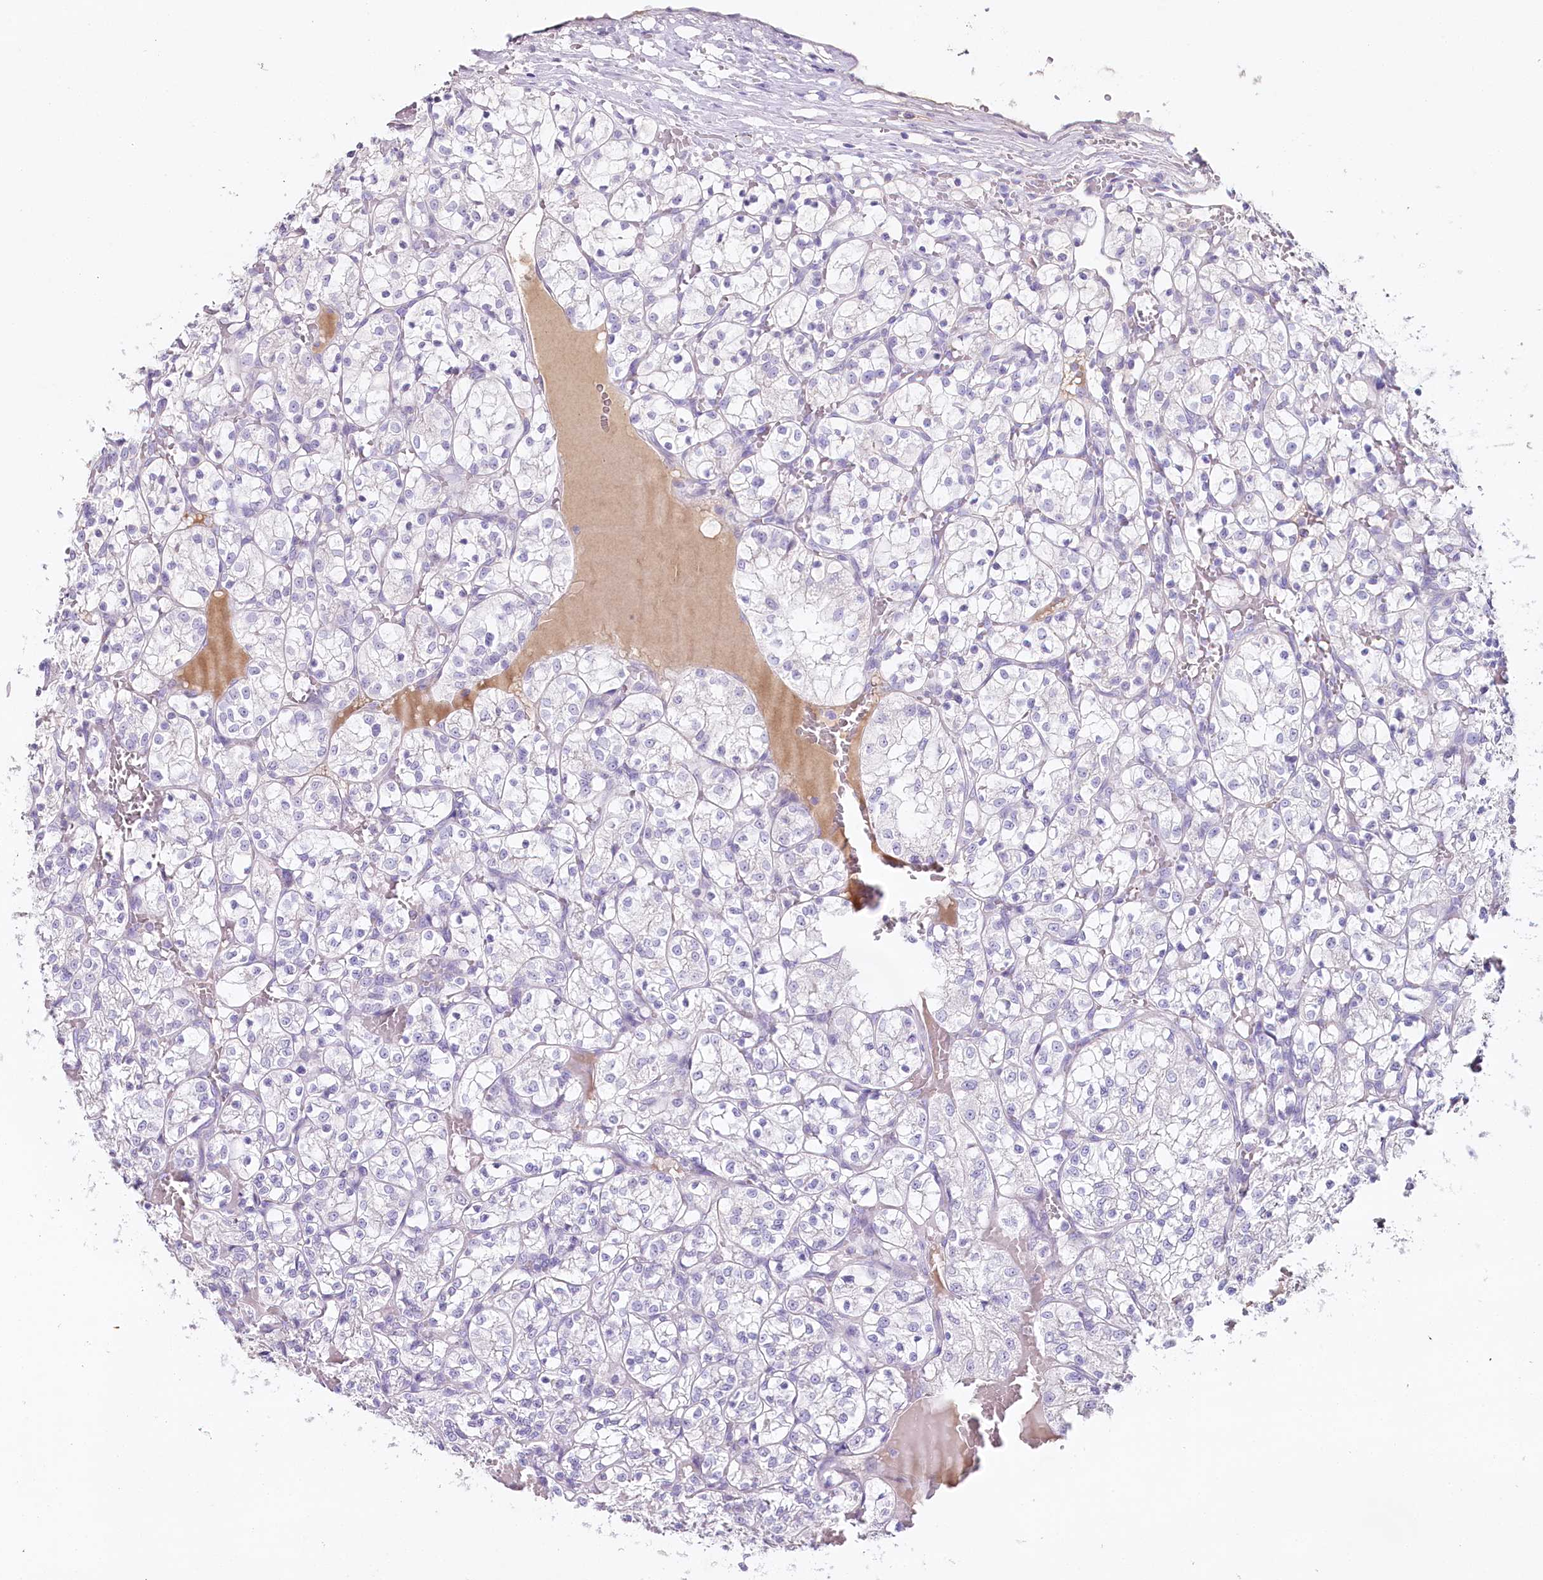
{"staining": {"intensity": "negative", "quantity": "none", "location": "none"}, "tissue": "renal cancer", "cell_type": "Tumor cells", "image_type": "cancer", "snomed": [{"axis": "morphology", "description": "Adenocarcinoma, NOS"}, {"axis": "topography", "description": "Kidney"}], "caption": "Immunohistochemistry photomicrograph of neoplastic tissue: human renal cancer stained with DAB exhibits no significant protein staining in tumor cells.", "gene": "HPD", "patient": {"sex": "female", "age": 69}}